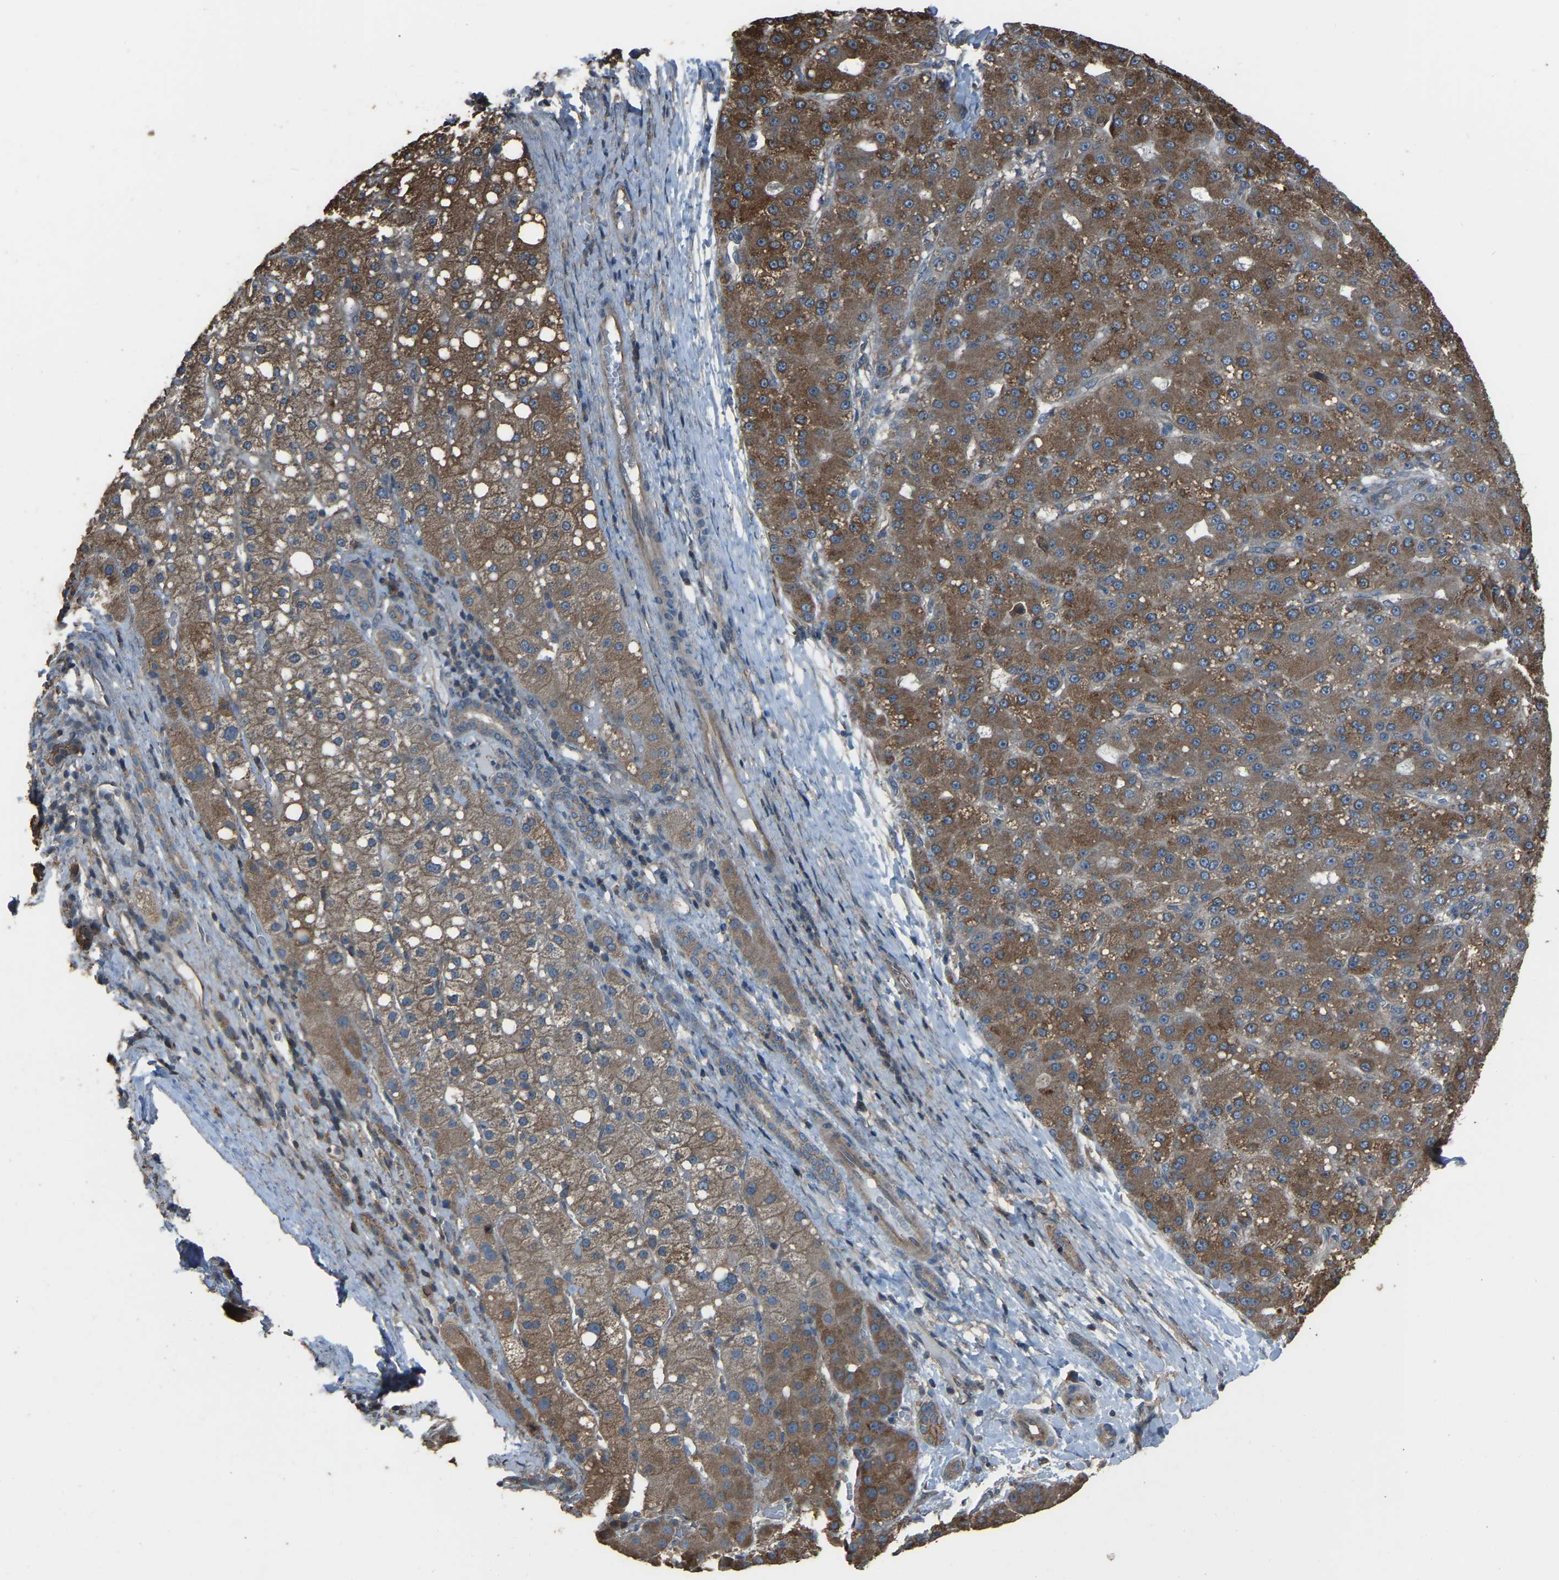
{"staining": {"intensity": "moderate", "quantity": ">75%", "location": "cytoplasmic/membranous"}, "tissue": "liver cancer", "cell_type": "Tumor cells", "image_type": "cancer", "snomed": [{"axis": "morphology", "description": "Carcinoma, Hepatocellular, NOS"}, {"axis": "topography", "description": "Liver"}], "caption": "Approximately >75% of tumor cells in human liver cancer reveal moderate cytoplasmic/membranous protein staining as visualized by brown immunohistochemical staining.", "gene": "SLC4A2", "patient": {"sex": "male", "age": 67}}